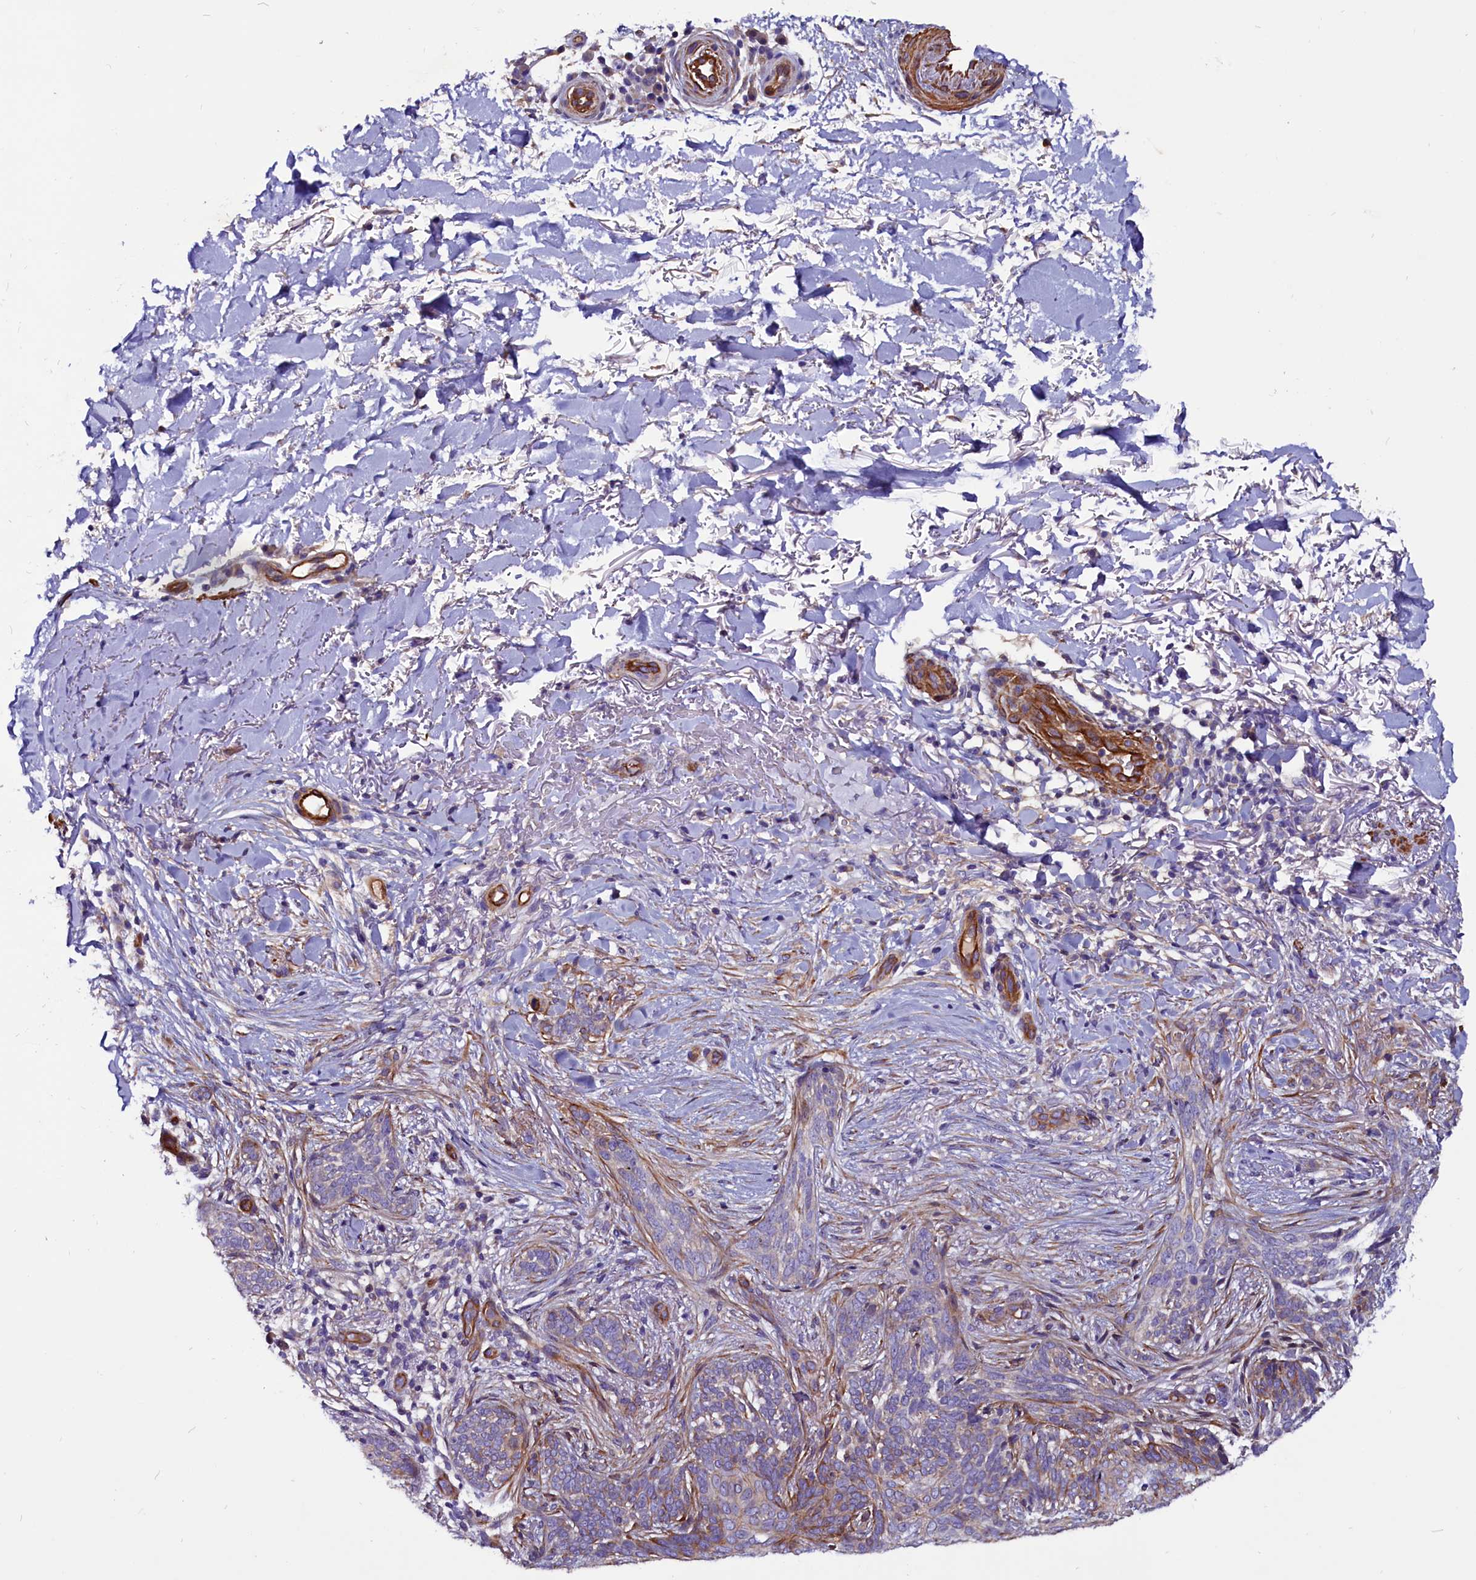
{"staining": {"intensity": "weak", "quantity": "<25%", "location": "cytoplasmic/membranous"}, "tissue": "skin cancer", "cell_type": "Tumor cells", "image_type": "cancer", "snomed": [{"axis": "morphology", "description": "Normal tissue, NOS"}, {"axis": "morphology", "description": "Basal cell carcinoma"}, {"axis": "topography", "description": "Skin"}], "caption": "The immunohistochemistry (IHC) image has no significant positivity in tumor cells of skin cancer tissue. Nuclei are stained in blue.", "gene": "ZNF749", "patient": {"sex": "female", "age": 67}}